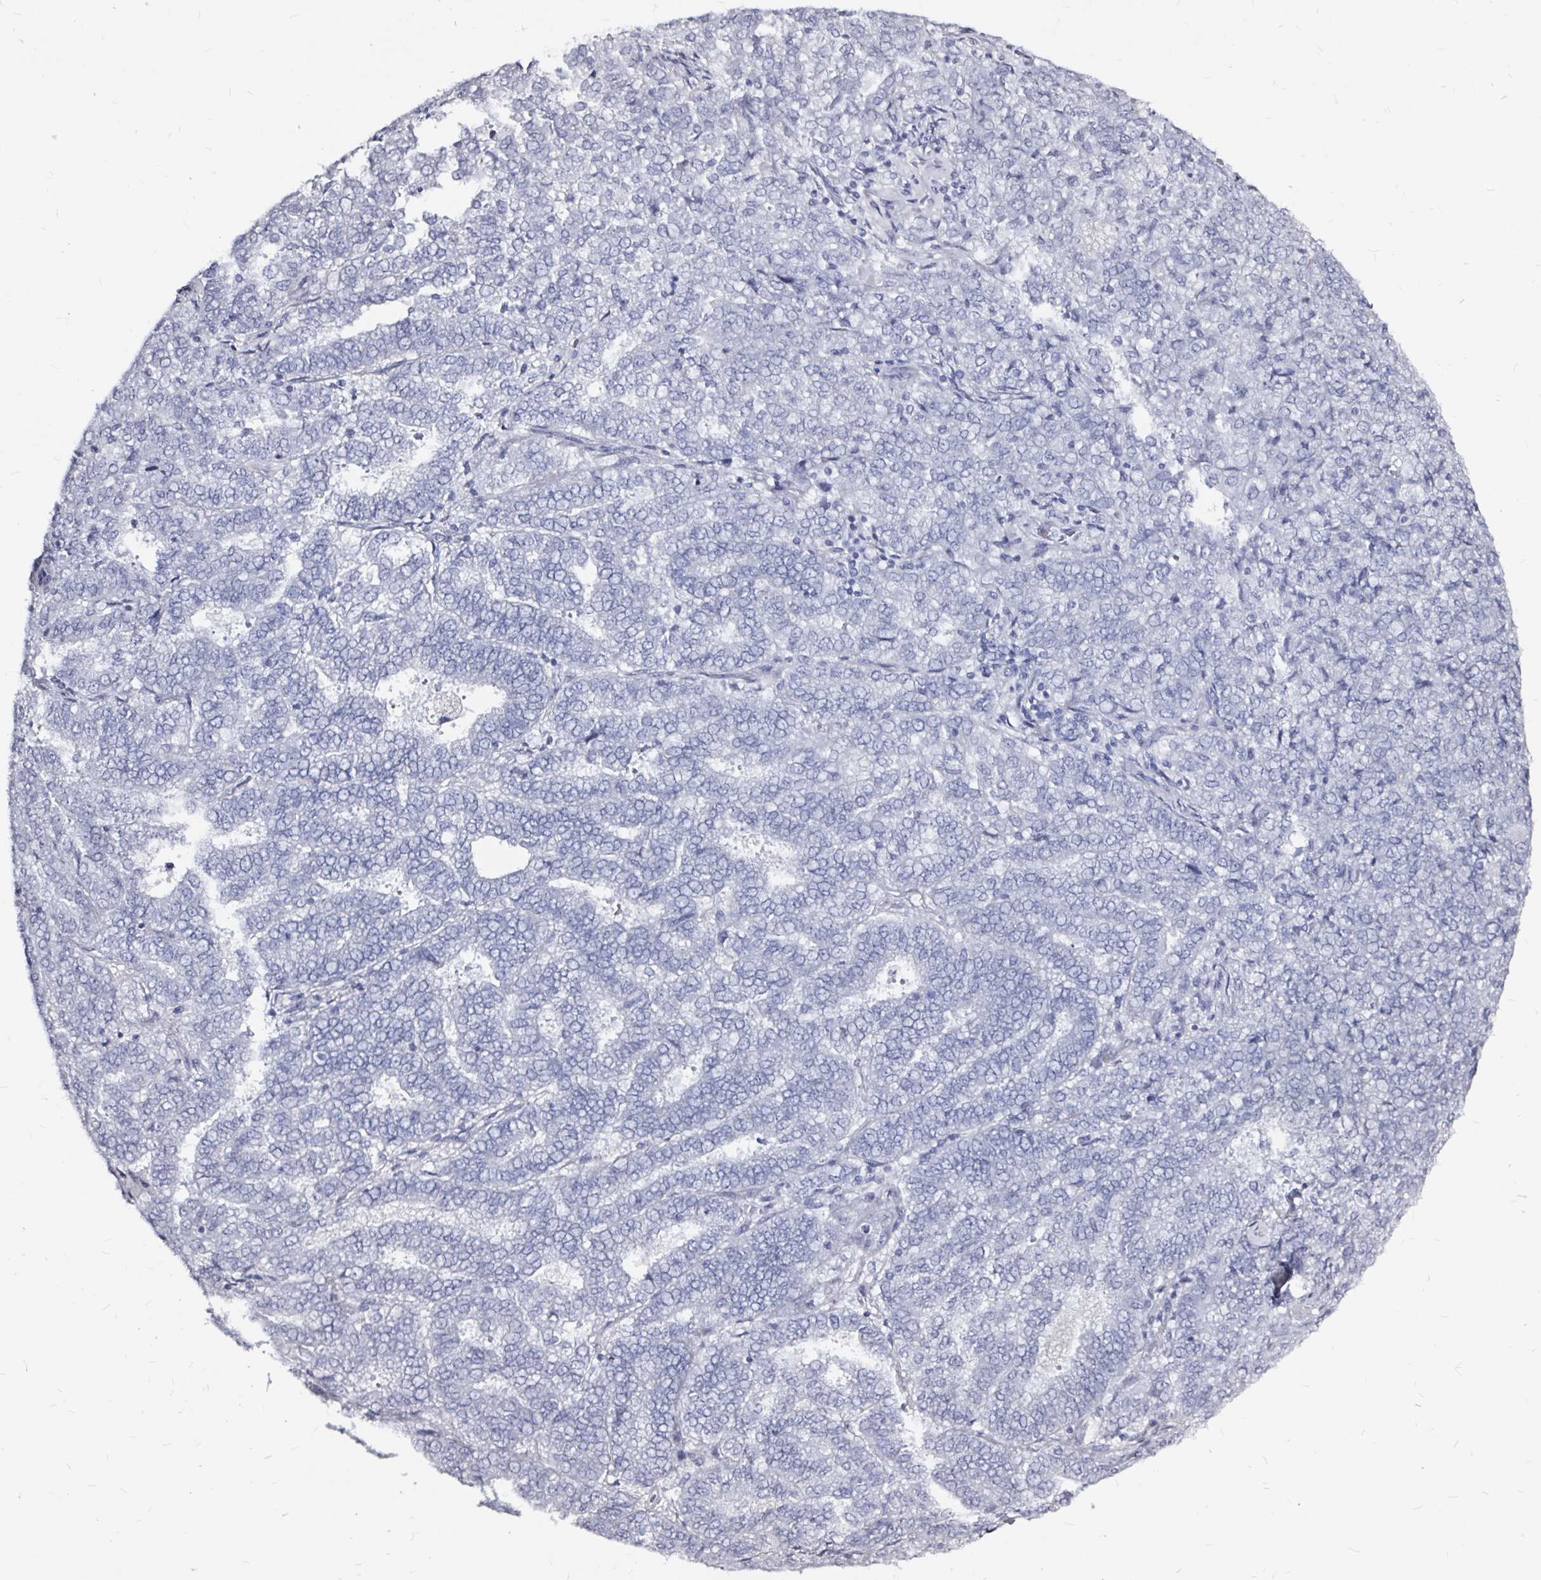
{"staining": {"intensity": "negative", "quantity": "none", "location": "none"}, "tissue": "endometrial cancer", "cell_type": "Tumor cells", "image_type": "cancer", "snomed": [{"axis": "morphology", "description": "Adenocarcinoma, NOS"}, {"axis": "topography", "description": "Endometrium"}], "caption": "High power microscopy micrograph of an immunohistochemistry micrograph of endometrial cancer, revealing no significant staining in tumor cells.", "gene": "LUZP4", "patient": {"sex": "female", "age": 72}}